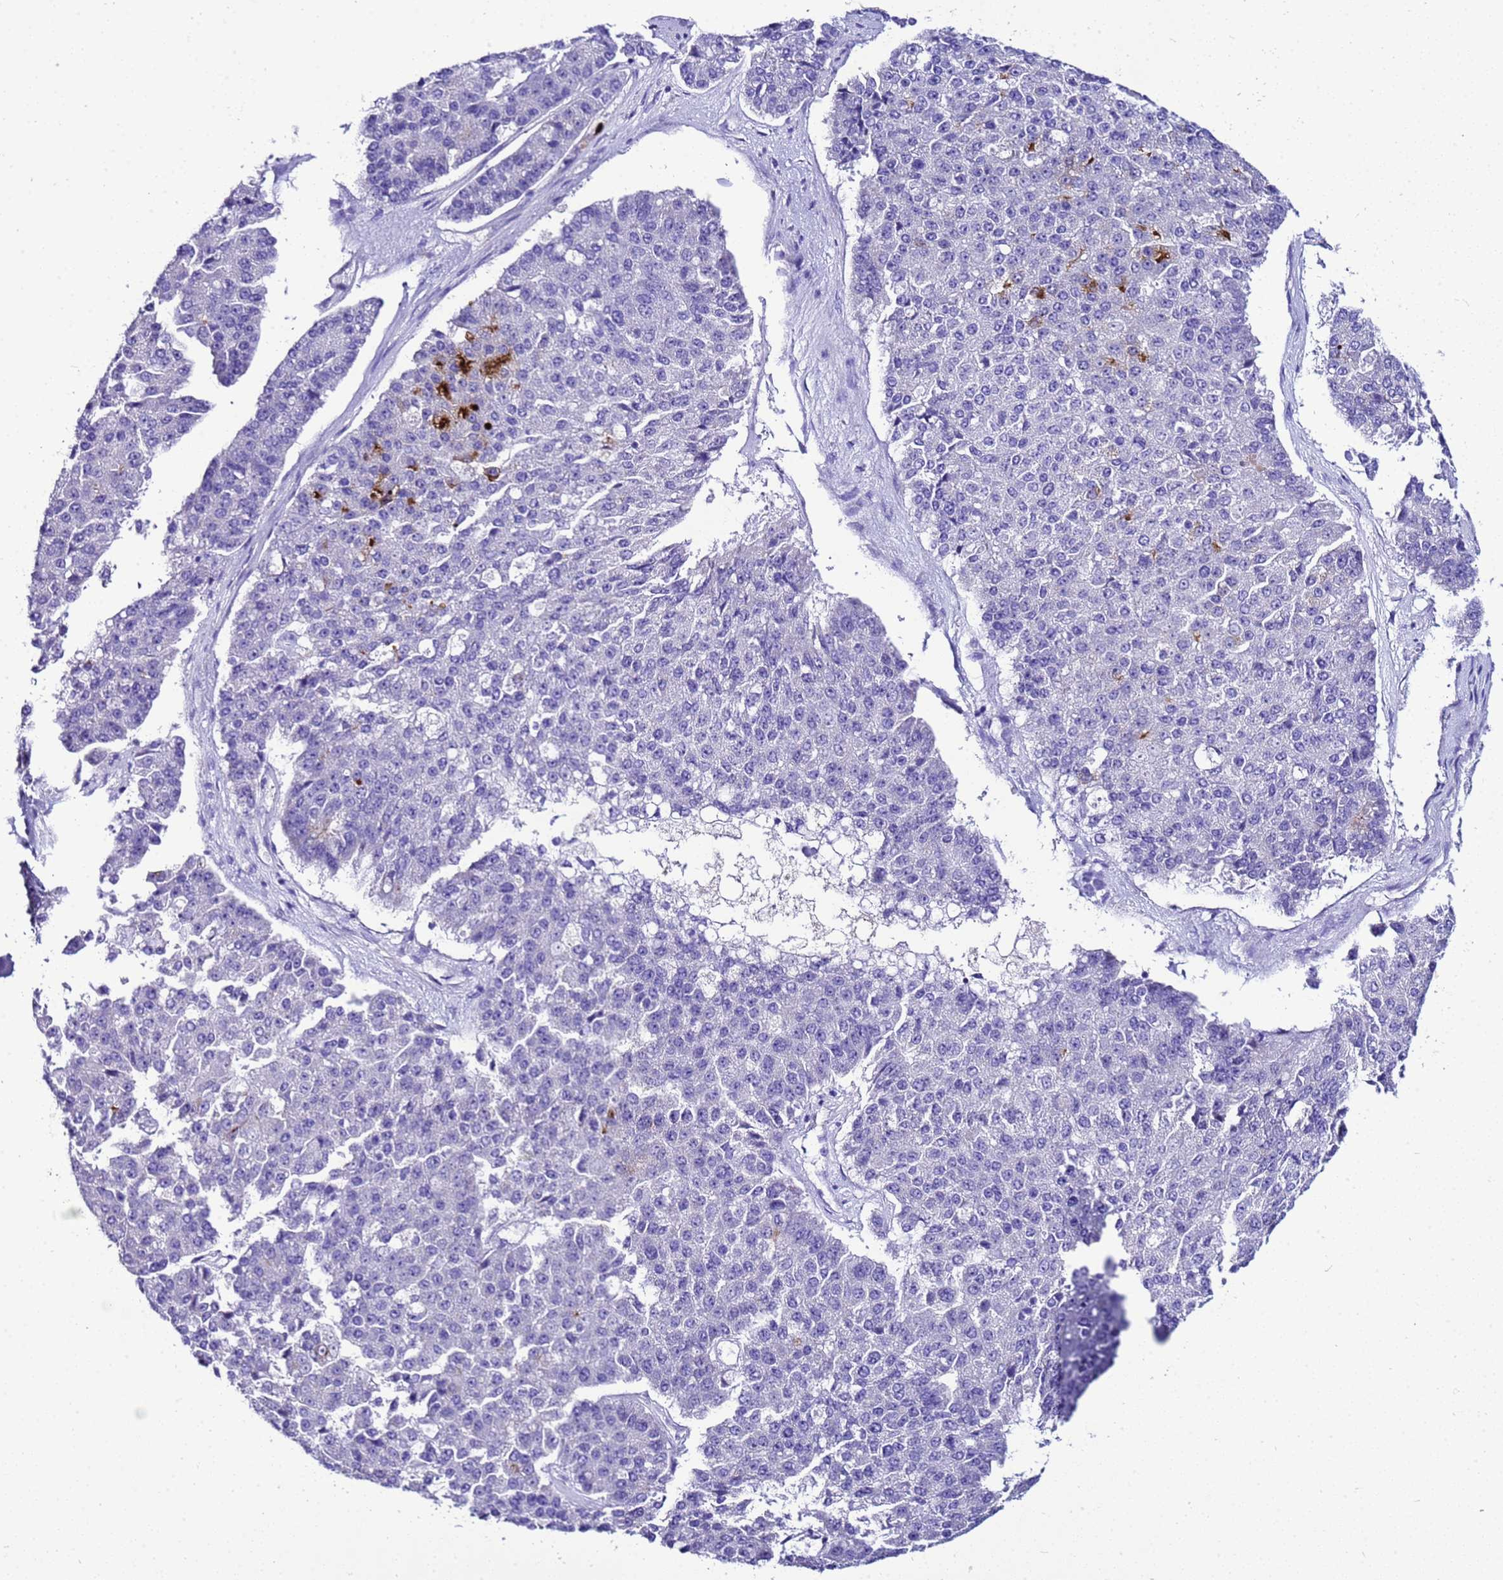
{"staining": {"intensity": "negative", "quantity": "none", "location": "none"}, "tissue": "pancreatic cancer", "cell_type": "Tumor cells", "image_type": "cancer", "snomed": [{"axis": "morphology", "description": "Adenocarcinoma, NOS"}, {"axis": "topography", "description": "Pancreas"}], "caption": "Pancreatic cancer (adenocarcinoma) was stained to show a protein in brown. There is no significant staining in tumor cells.", "gene": "BEST2", "patient": {"sex": "male", "age": 50}}